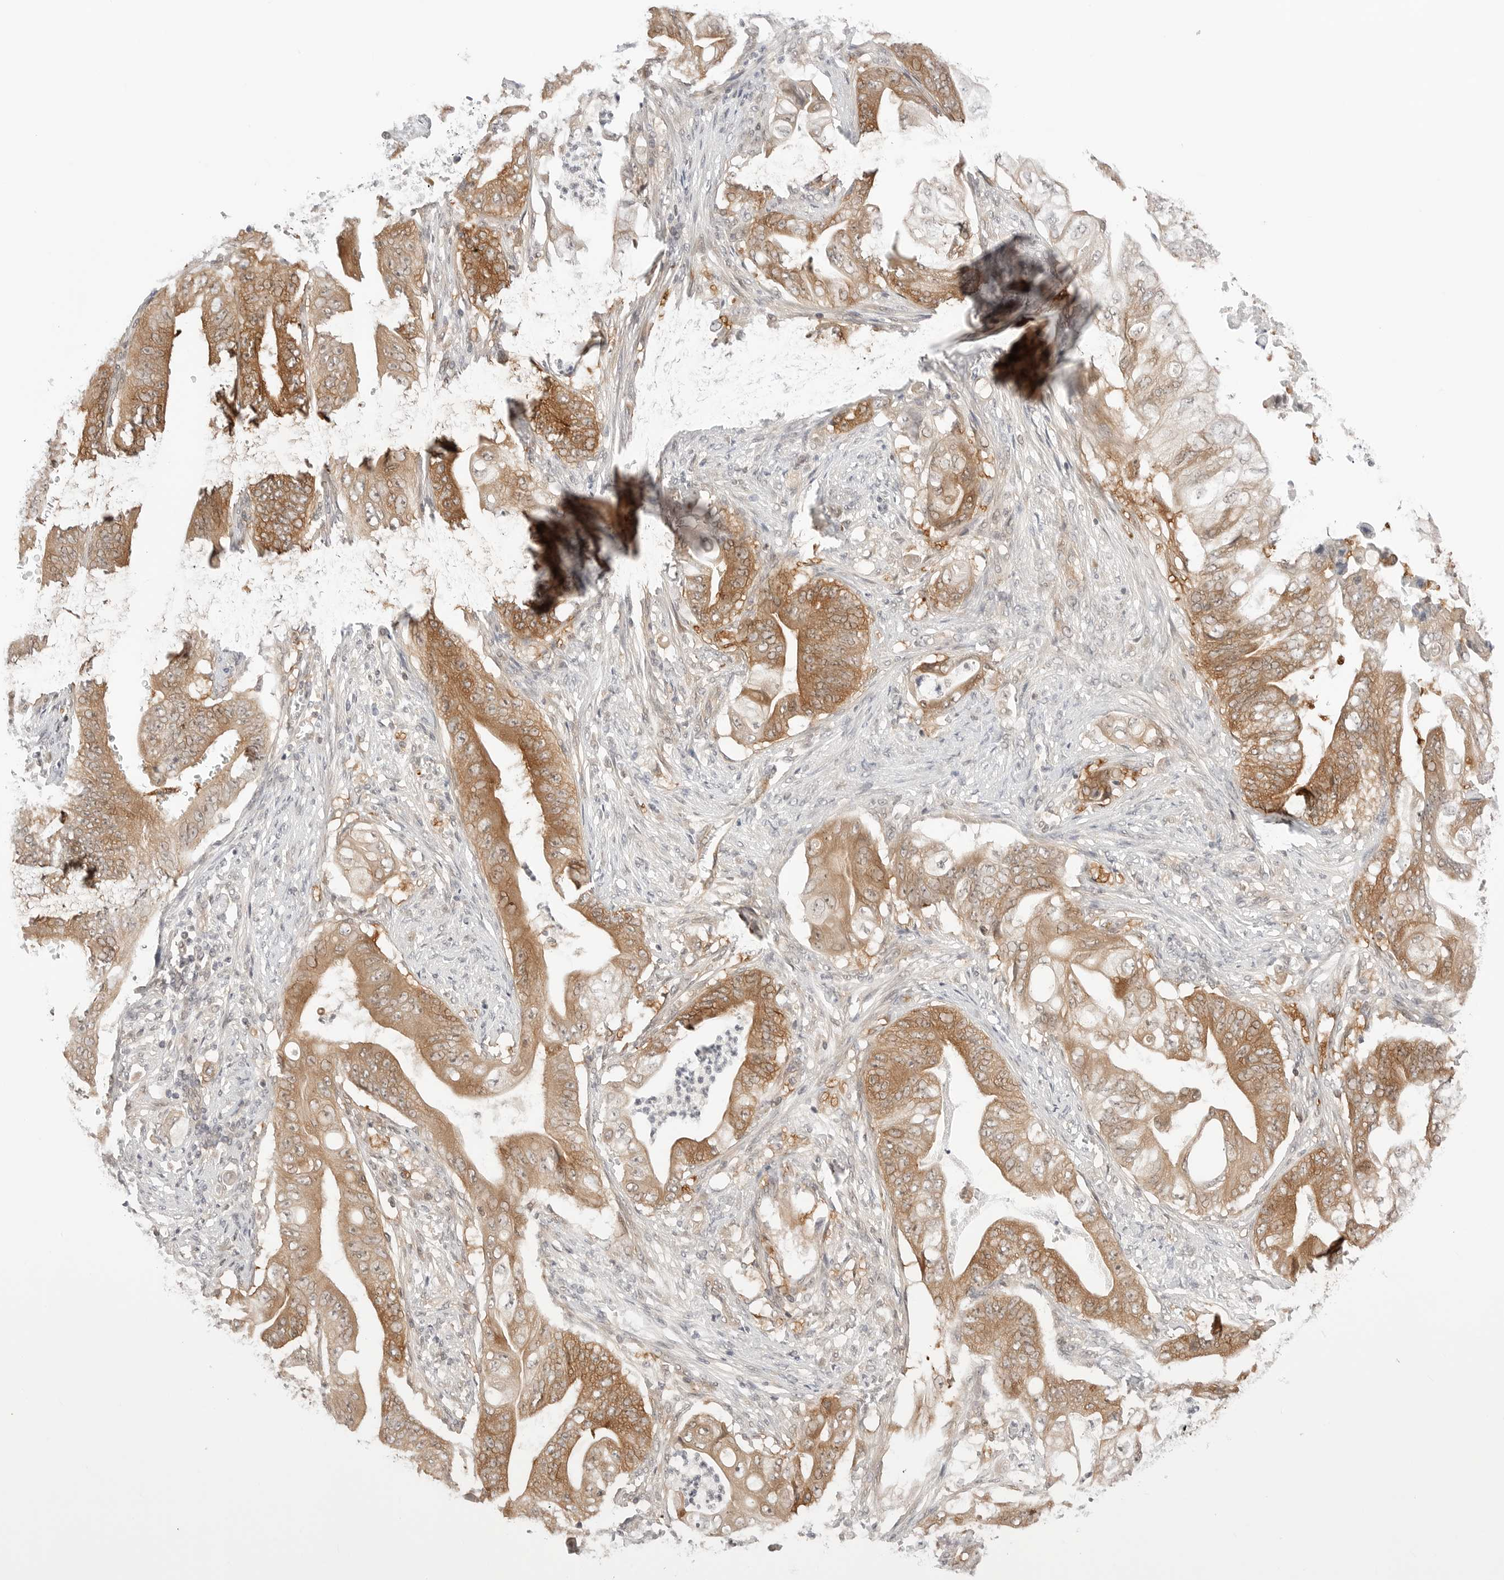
{"staining": {"intensity": "moderate", "quantity": ">75%", "location": "cytoplasmic/membranous"}, "tissue": "stomach cancer", "cell_type": "Tumor cells", "image_type": "cancer", "snomed": [{"axis": "morphology", "description": "Adenocarcinoma, NOS"}, {"axis": "topography", "description": "Stomach"}], "caption": "A medium amount of moderate cytoplasmic/membranous expression is identified in about >75% of tumor cells in adenocarcinoma (stomach) tissue. (IHC, brightfield microscopy, high magnification).", "gene": "NUDC", "patient": {"sex": "female", "age": 73}}